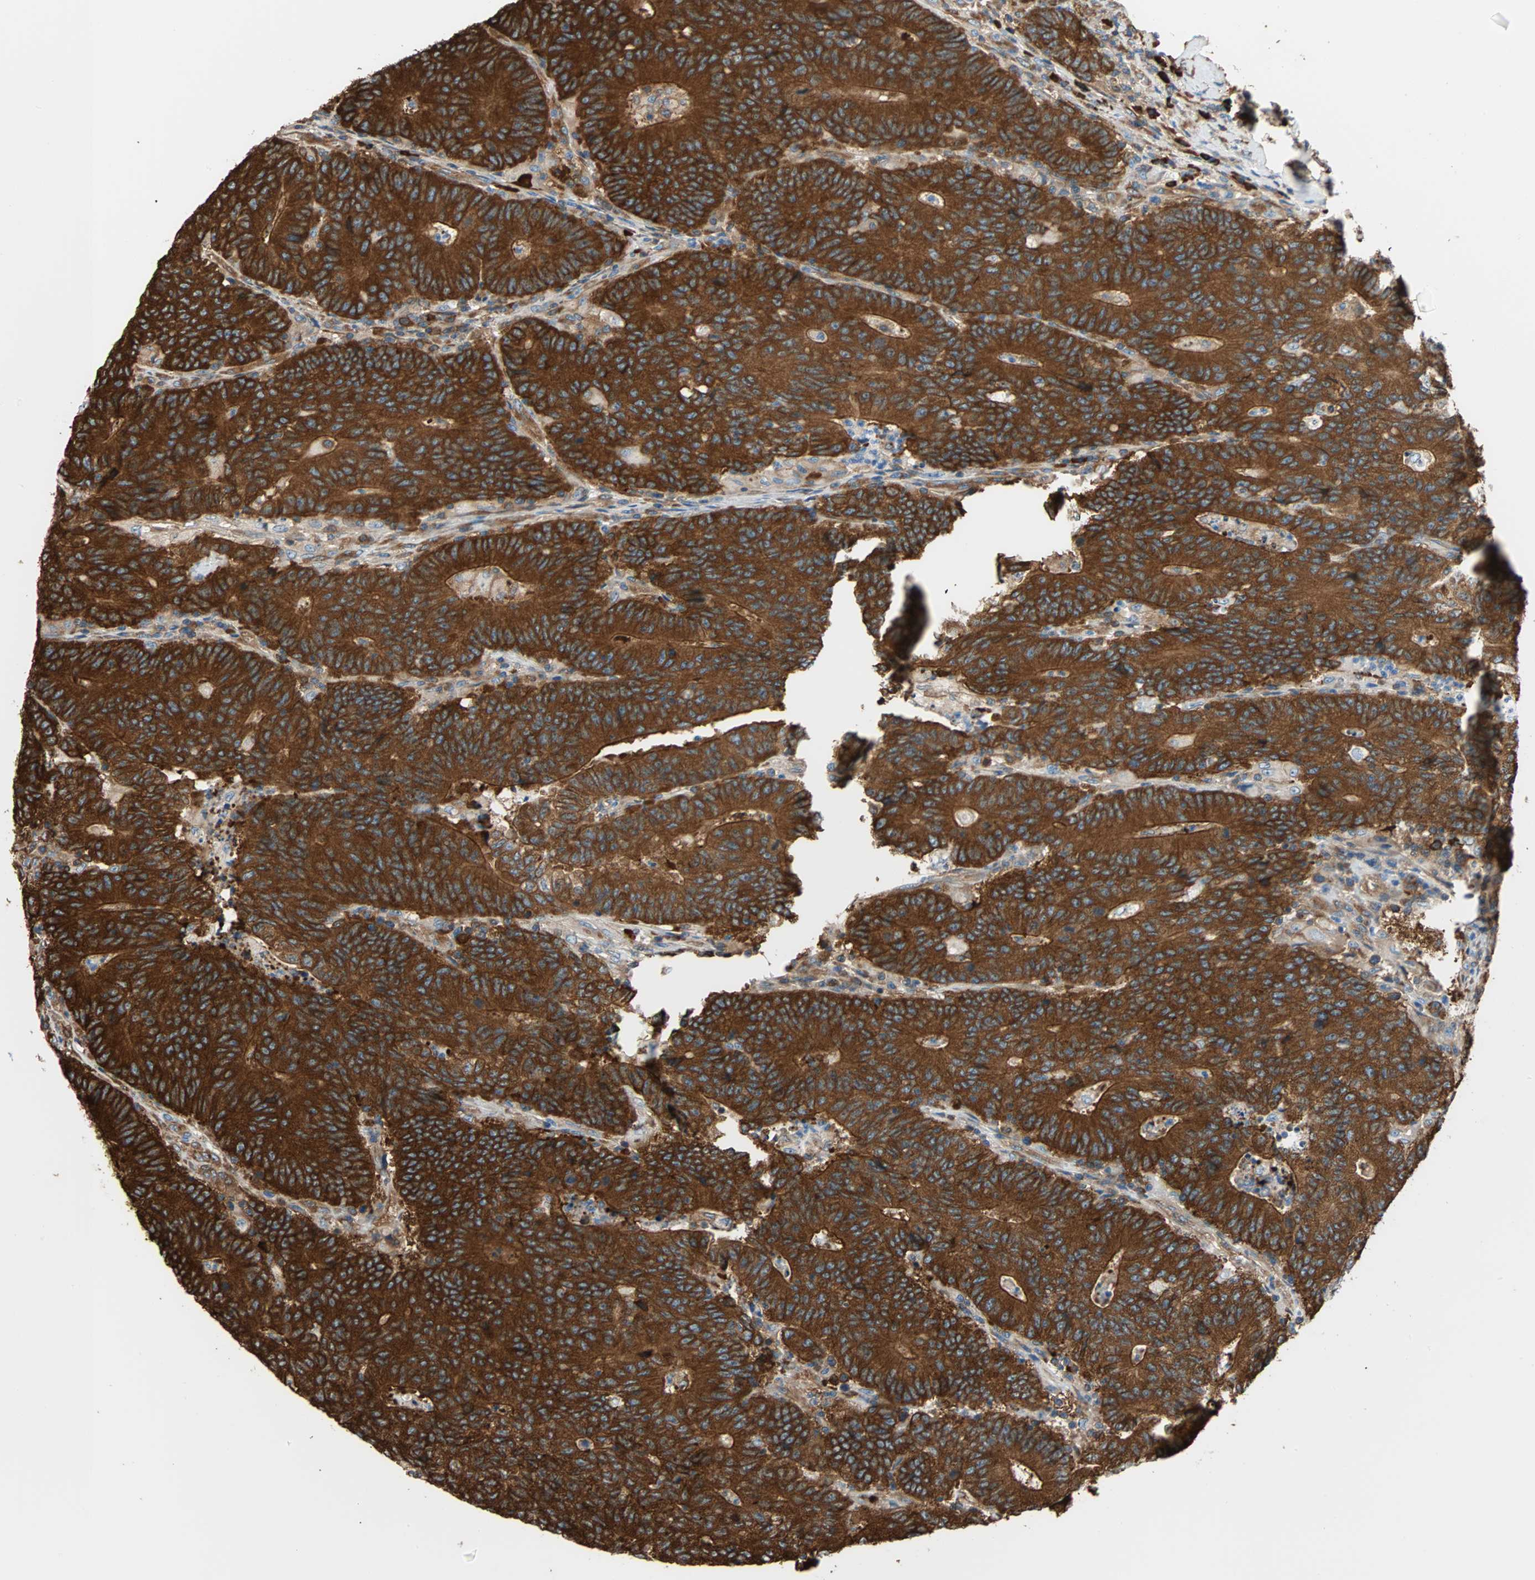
{"staining": {"intensity": "strong", "quantity": ">75%", "location": "cytoplasmic/membranous"}, "tissue": "colorectal cancer", "cell_type": "Tumor cells", "image_type": "cancer", "snomed": [{"axis": "morphology", "description": "Normal tissue, NOS"}, {"axis": "morphology", "description": "Adenocarcinoma, NOS"}, {"axis": "topography", "description": "Colon"}], "caption": "Colorectal cancer stained with immunohistochemistry (IHC) exhibits strong cytoplasmic/membranous staining in about >75% of tumor cells. (IHC, brightfield microscopy, high magnification).", "gene": "EEF2", "patient": {"sex": "female", "age": 75}}